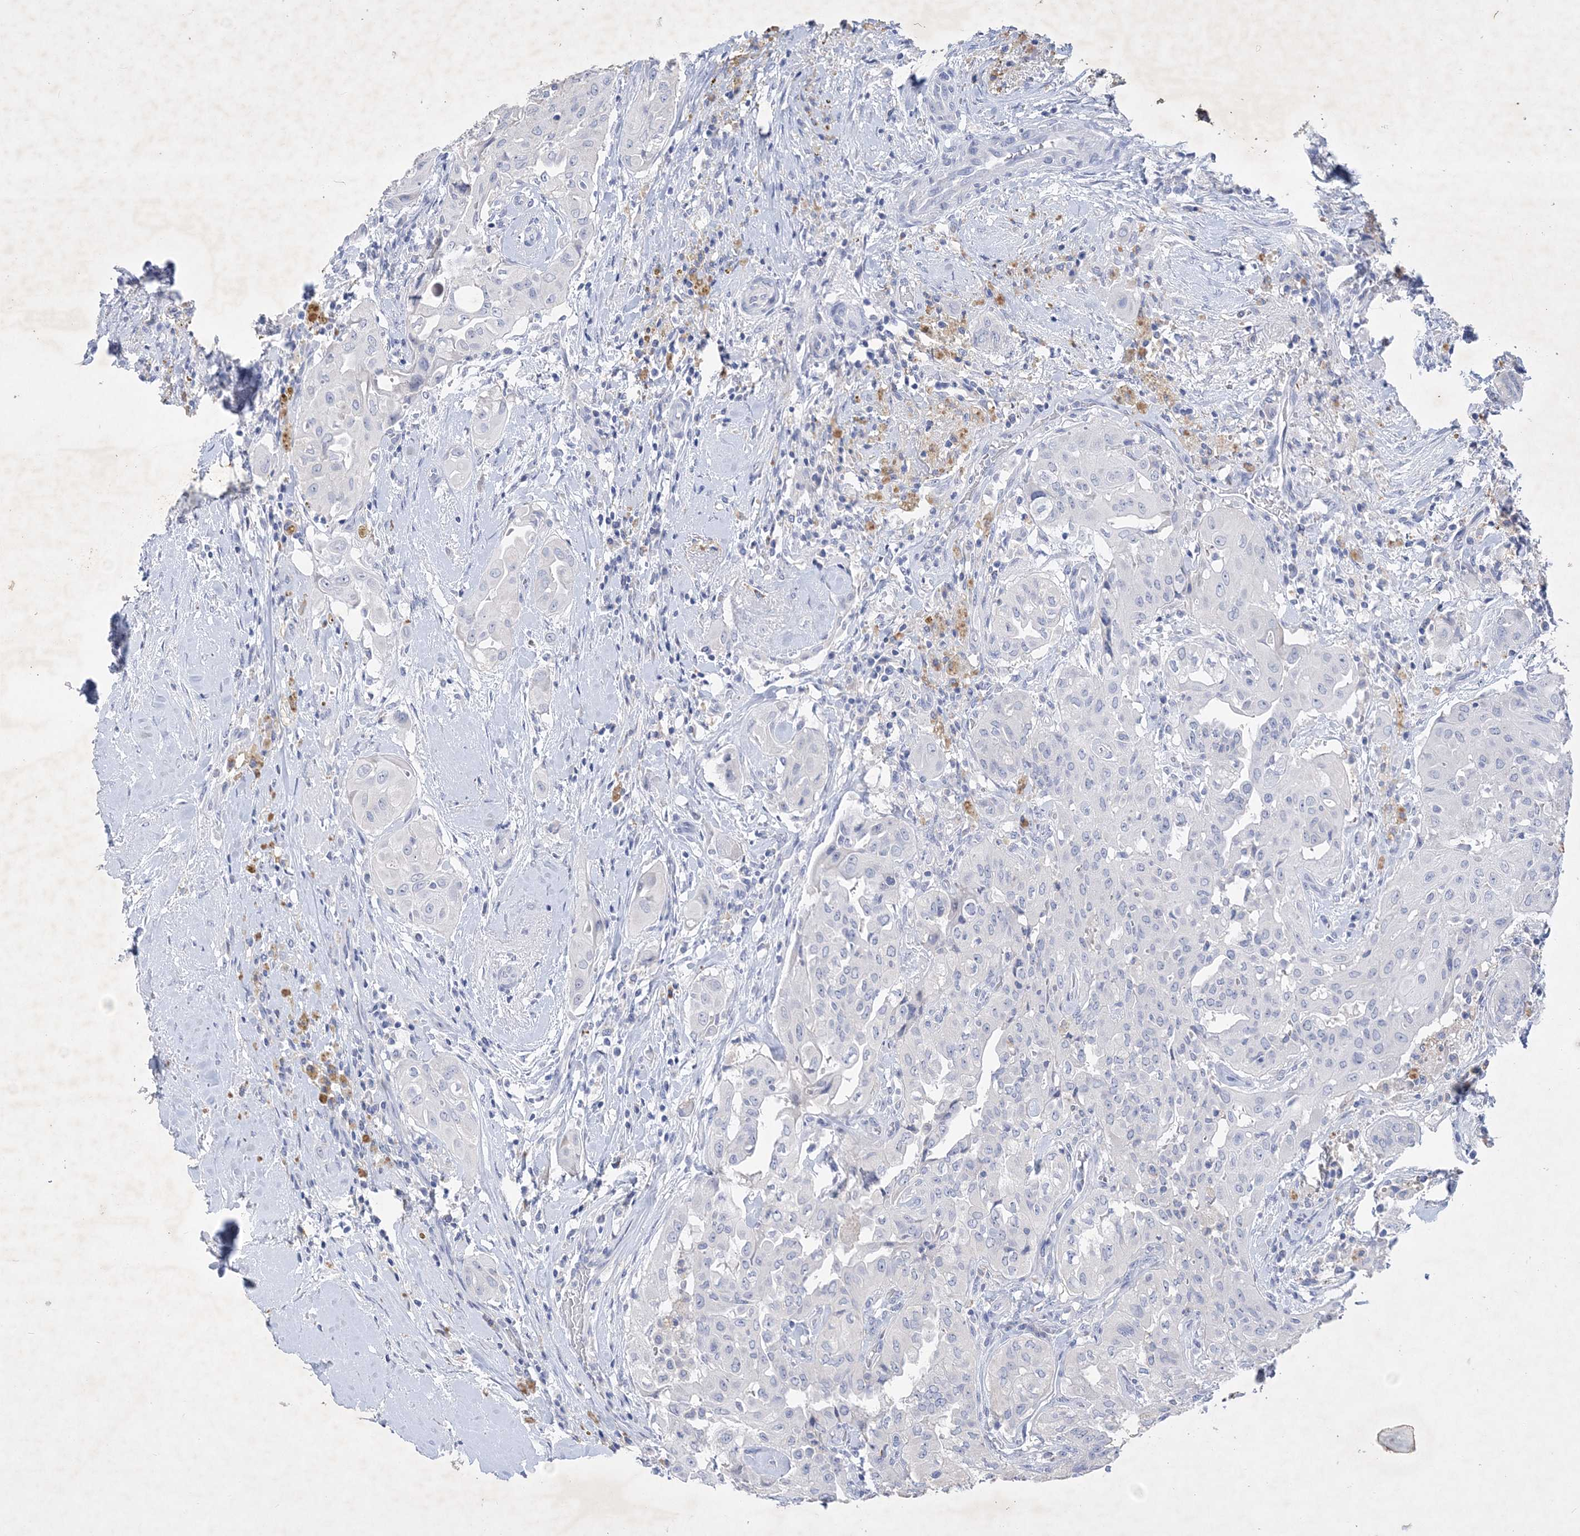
{"staining": {"intensity": "negative", "quantity": "none", "location": "none"}, "tissue": "thyroid cancer", "cell_type": "Tumor cells", "image_type": "cancer", "snomed": [{"axis": "morphology", "description": "Papillary adenocarcinoma, NOS"}, {"axis": "topography", "description": "Thyroid gland"}], "caption": "Thyroid cancer (papillary adenocarcinoma) stained for a protein using immunohistochemistry shows no staining tumor cells.", "gene": "COPS8", "patient": {"sex": "female", "age": 59}}